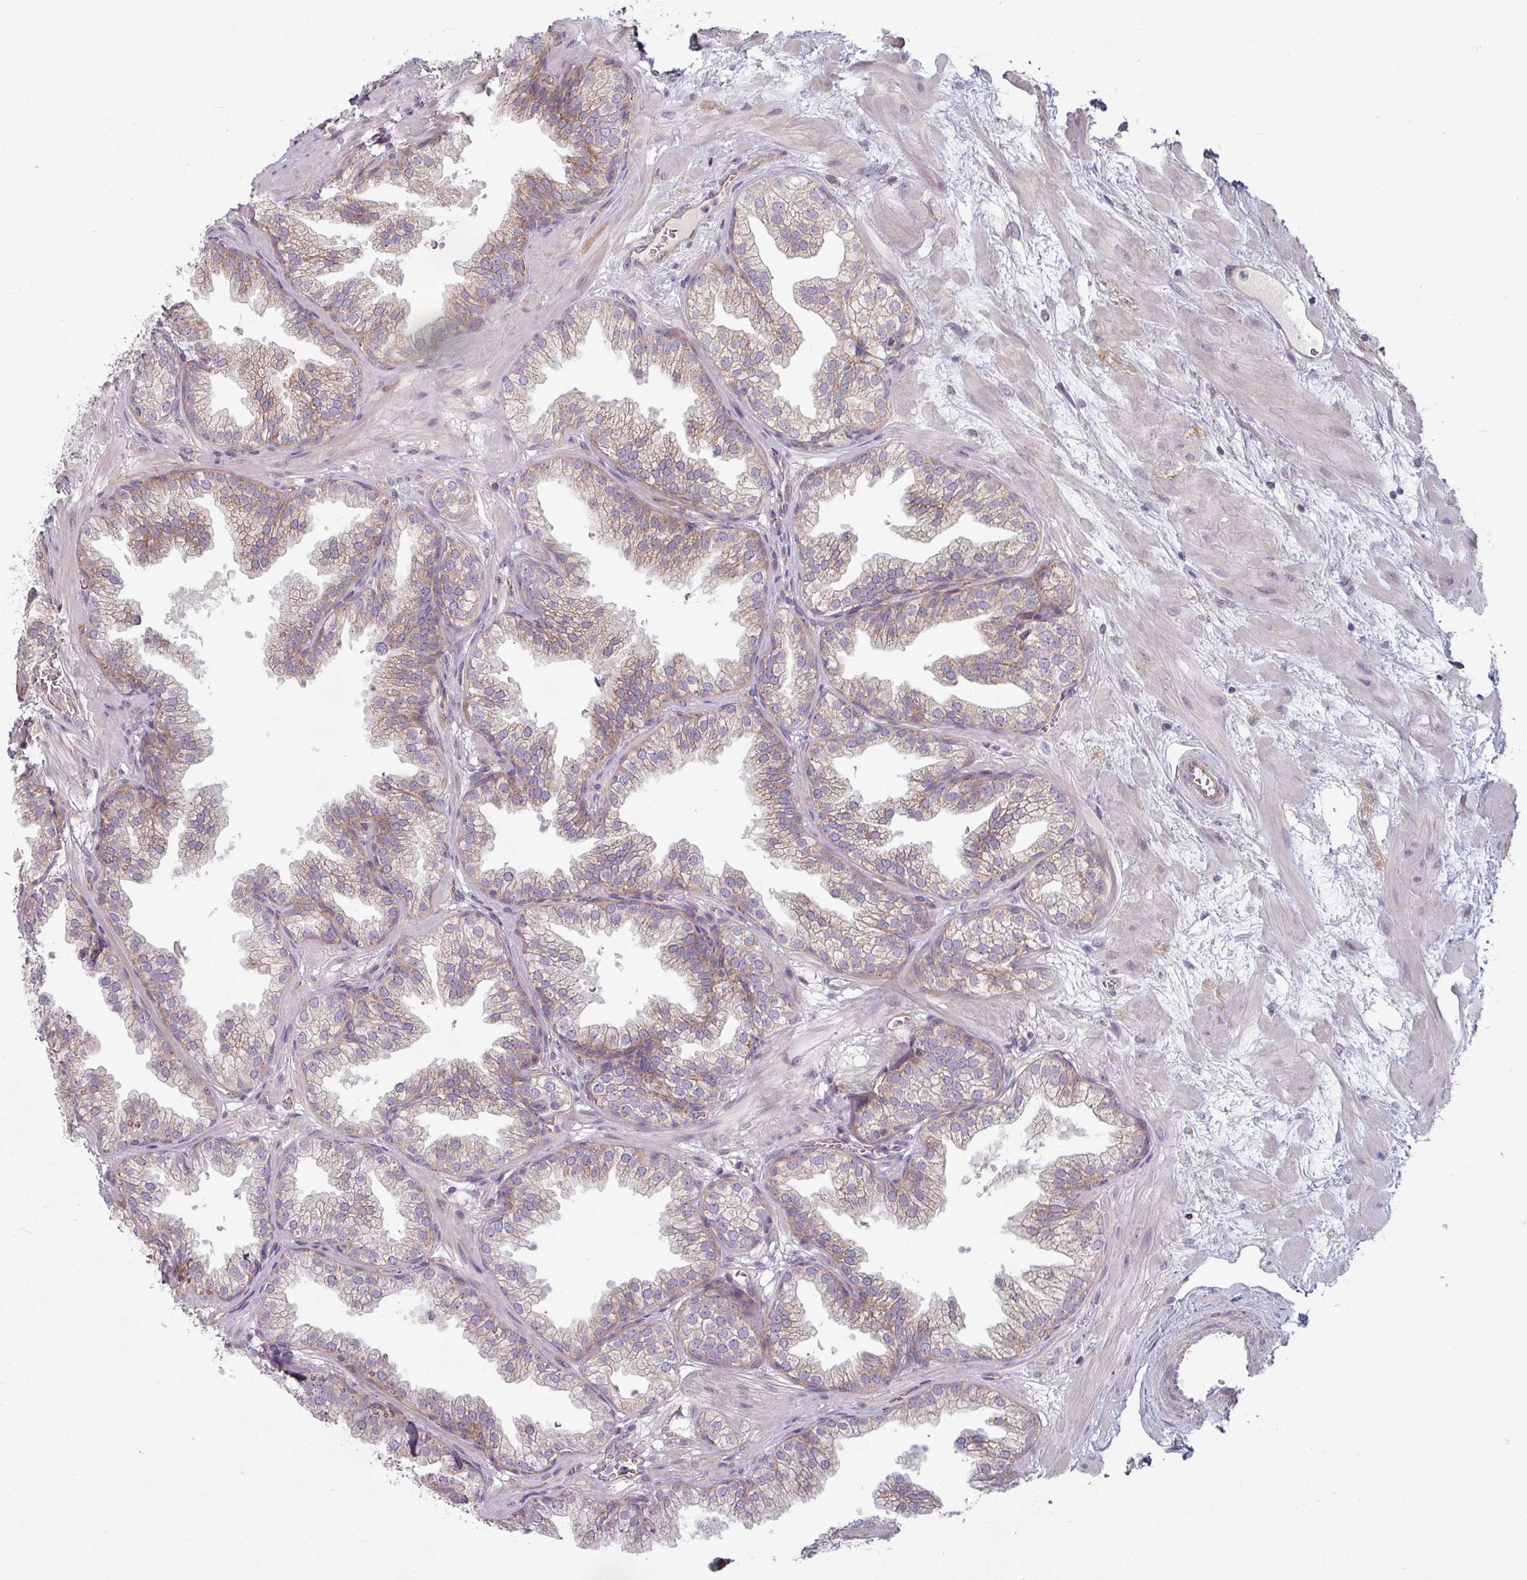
{"staining": {"intensity": "weak", "quantity": ">75%", "location": "cytoplasmic/membranous"}, "tissue": "prostate", "cell_type": "Glandular cells", "image_type": "normal", "snomed": [{"axis": "morphology", "description": "Normal tissue, NOS"}, {"axis": "topography", "description": "Prostate"}], "caption": "Brown immunohistochemical staining in unremarkable prostate shows weak cytoplasmic/membranous expression in approximately >75% of glandular cells. (DAB IHC with brightfield microscopy, high magnification).", "gene": "PLEKHJ1", "patient": {"sex": "male", "age": 37}}